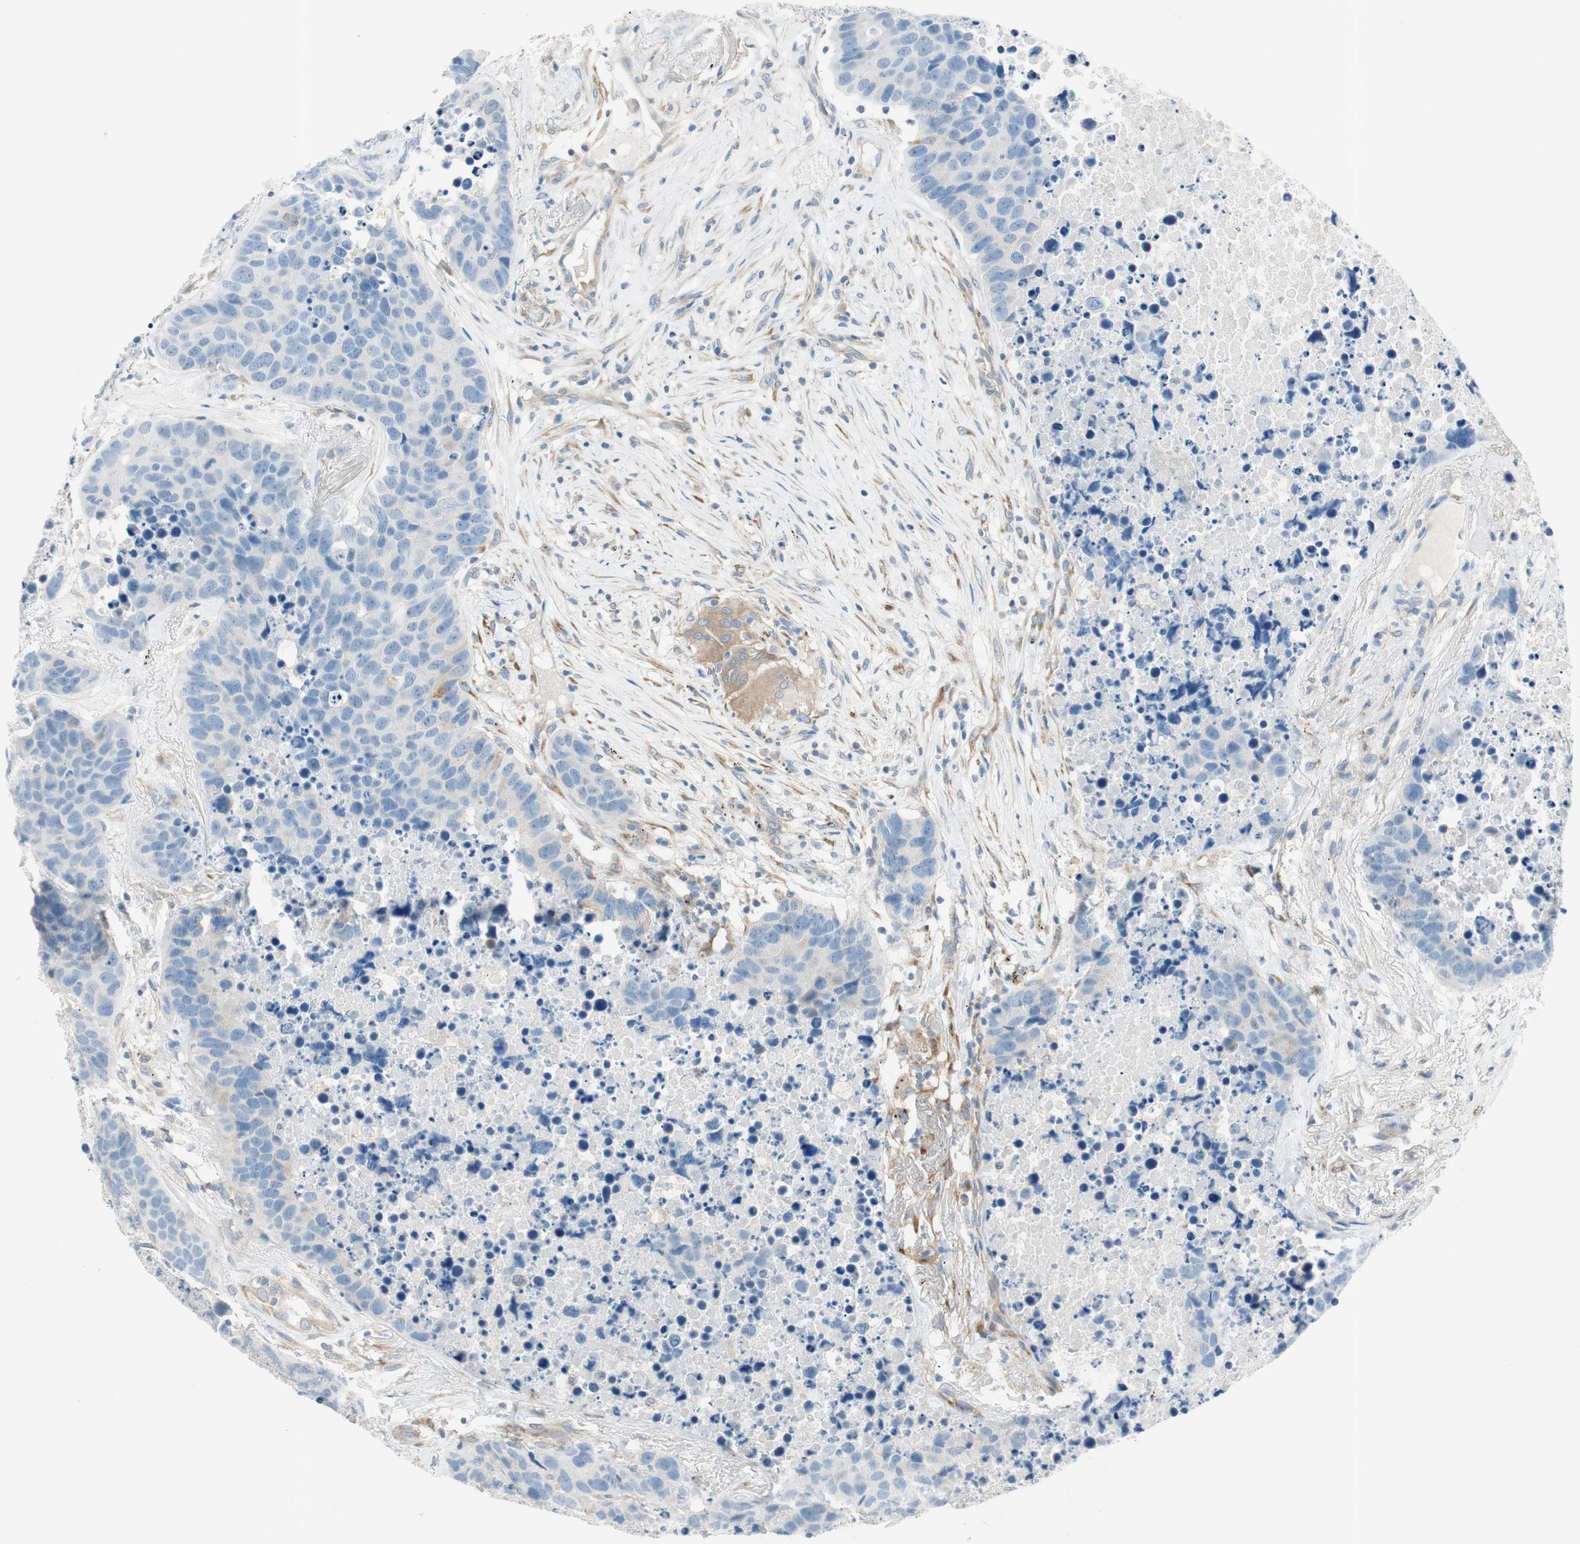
{"staining": {"intensity": "negative", "quantity": "none", "location": "none"}, "tissue": "carcinoid", "cell_type": "Tumor cells", "image_type": "cancer", "snomed": [{"axis": "morphology", "description": "Carcinoid, malignant, NOS"}, {"axis": "topography", "description": "Lung"}], "caption": "Immunohistochemical staining of carcinoid displays no significant staining in tumor cells. (Stains: DAB IHC with hematoxylin counter stain, Microscopy: brightfield microscopy at high magnification).", "gene": "CDK3", "patient": {"sex": "male", "age": 60}}